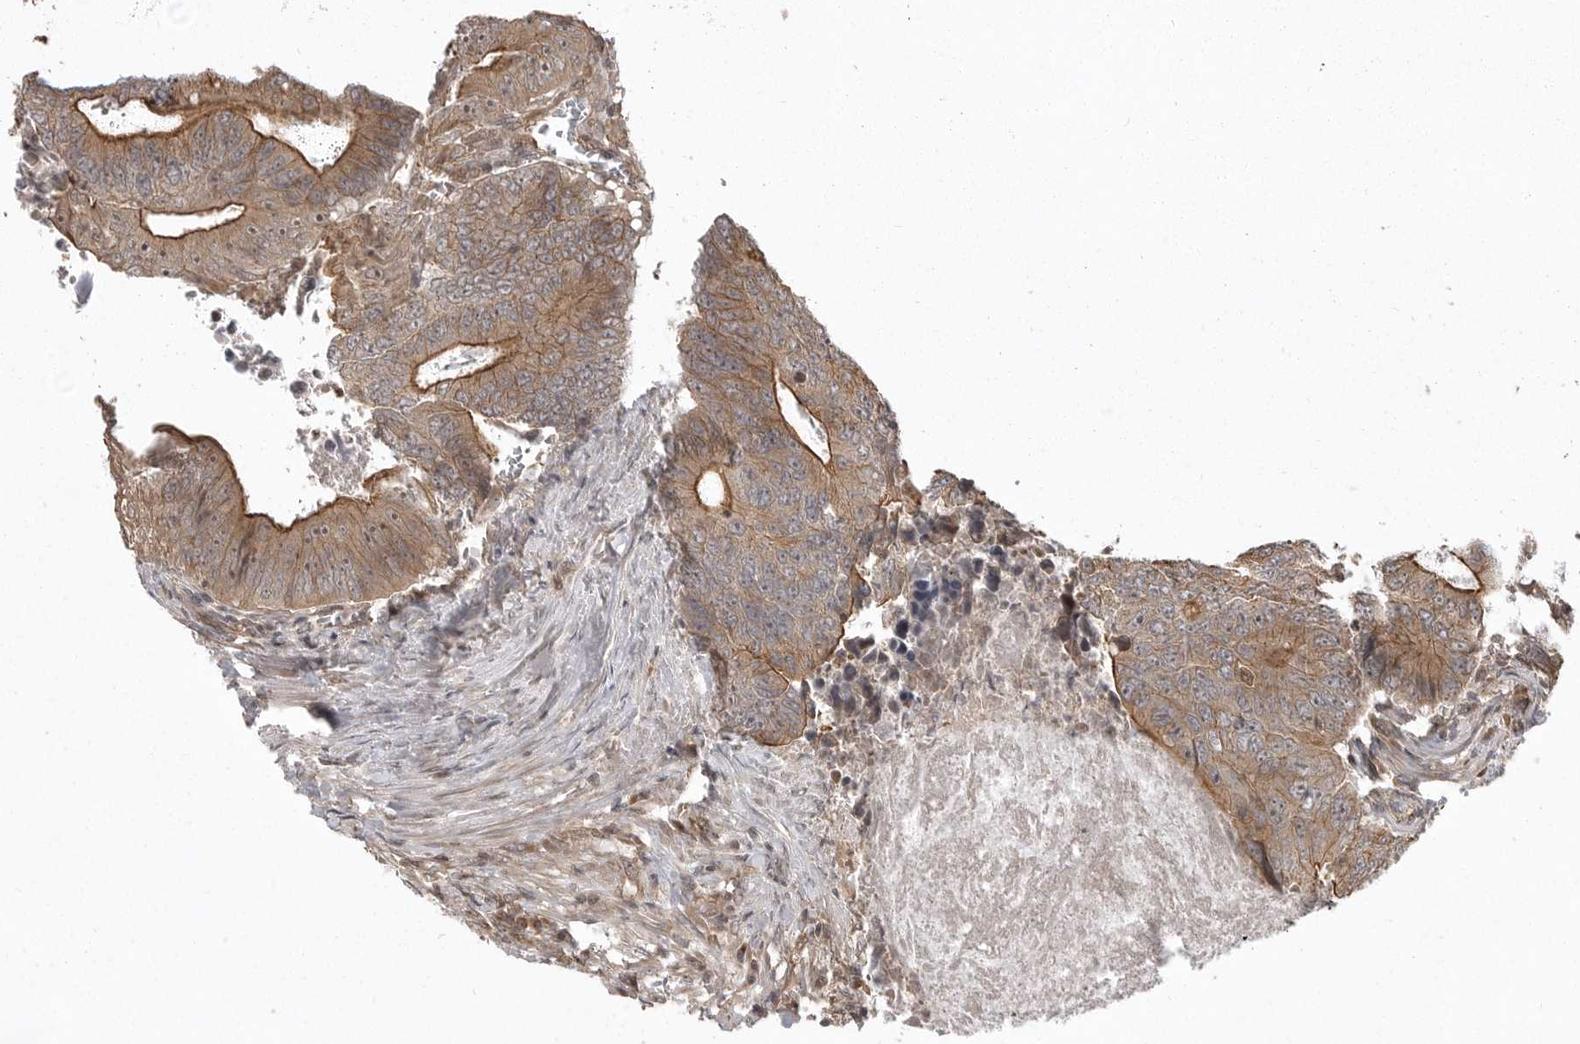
{"staining": {"intensity": "moderate", "quantity": ">75%", "location": "cytoplasmic/membranous"}, "tissue": "colorectal cancer", "cell_type": "Tumor cells", "image_type": "cancer", "snomed": [{"axis": "morphology", "description": "Adenocarcinoma, NOS"}, {"axis": "topography", "description": "Colon"}], "caption": "Tumor cells show medium levels of moderate cytoplasmic/membranous staining in approximately >75% of cells in colorectal cancer.", "gene": "DNAJC8", "patient": {"sex": "male", "age": 87}}